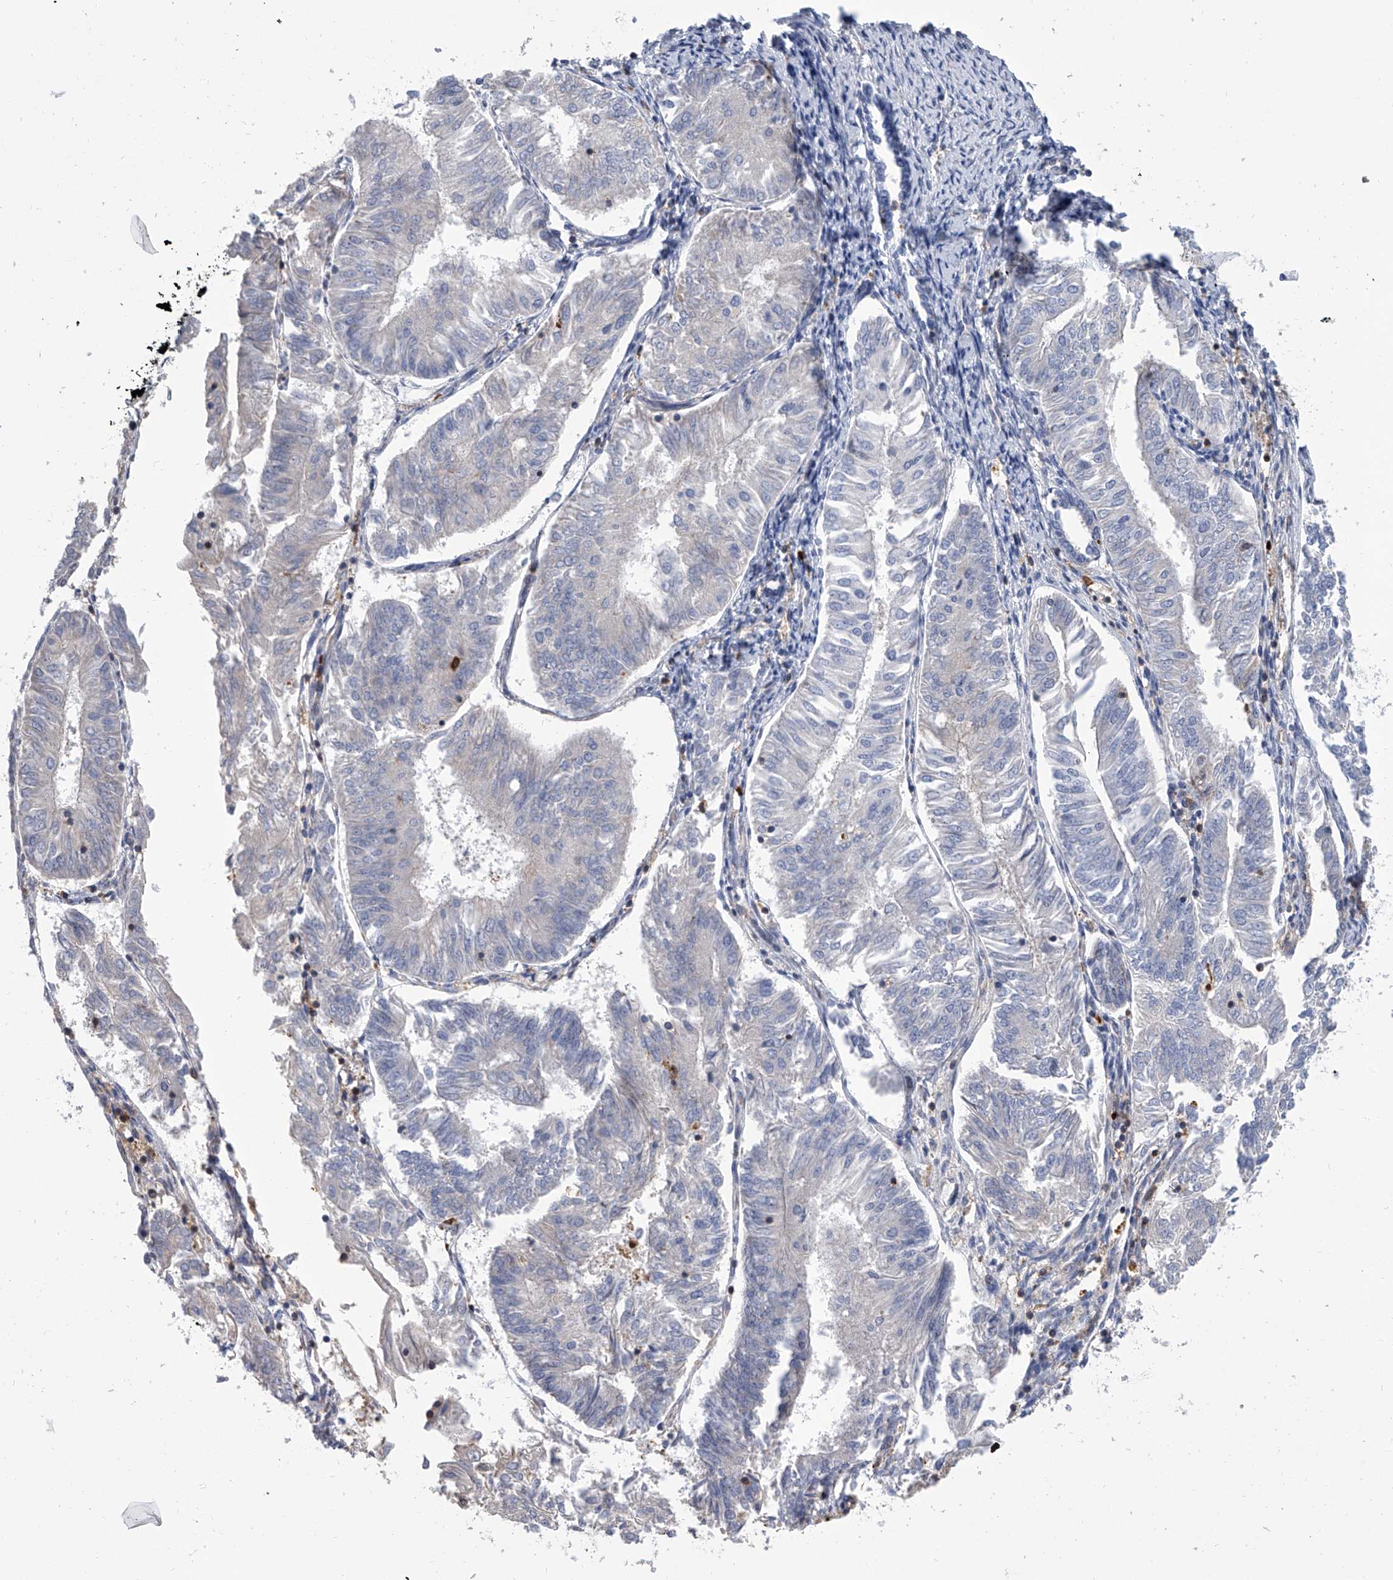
{"staining": {"intensity": "negative", "quantity": "none", "location": "none"}, "tissue": "endometrial cancer", "cell_type": "Tumor cells", "image_type": "cancer", "snomed": [{"axis": "morphology", "description": "Adenocarcinoma, NOS"}, {"axis": "topography", "description": "Endometrium"}], "caption": "This is an immunohistochemistry histopathology image of human endometrial cancer. There is no staining in tumor cells.", "gene": "SERPINB9", "patient": {"sex": "female", "age": 58}}